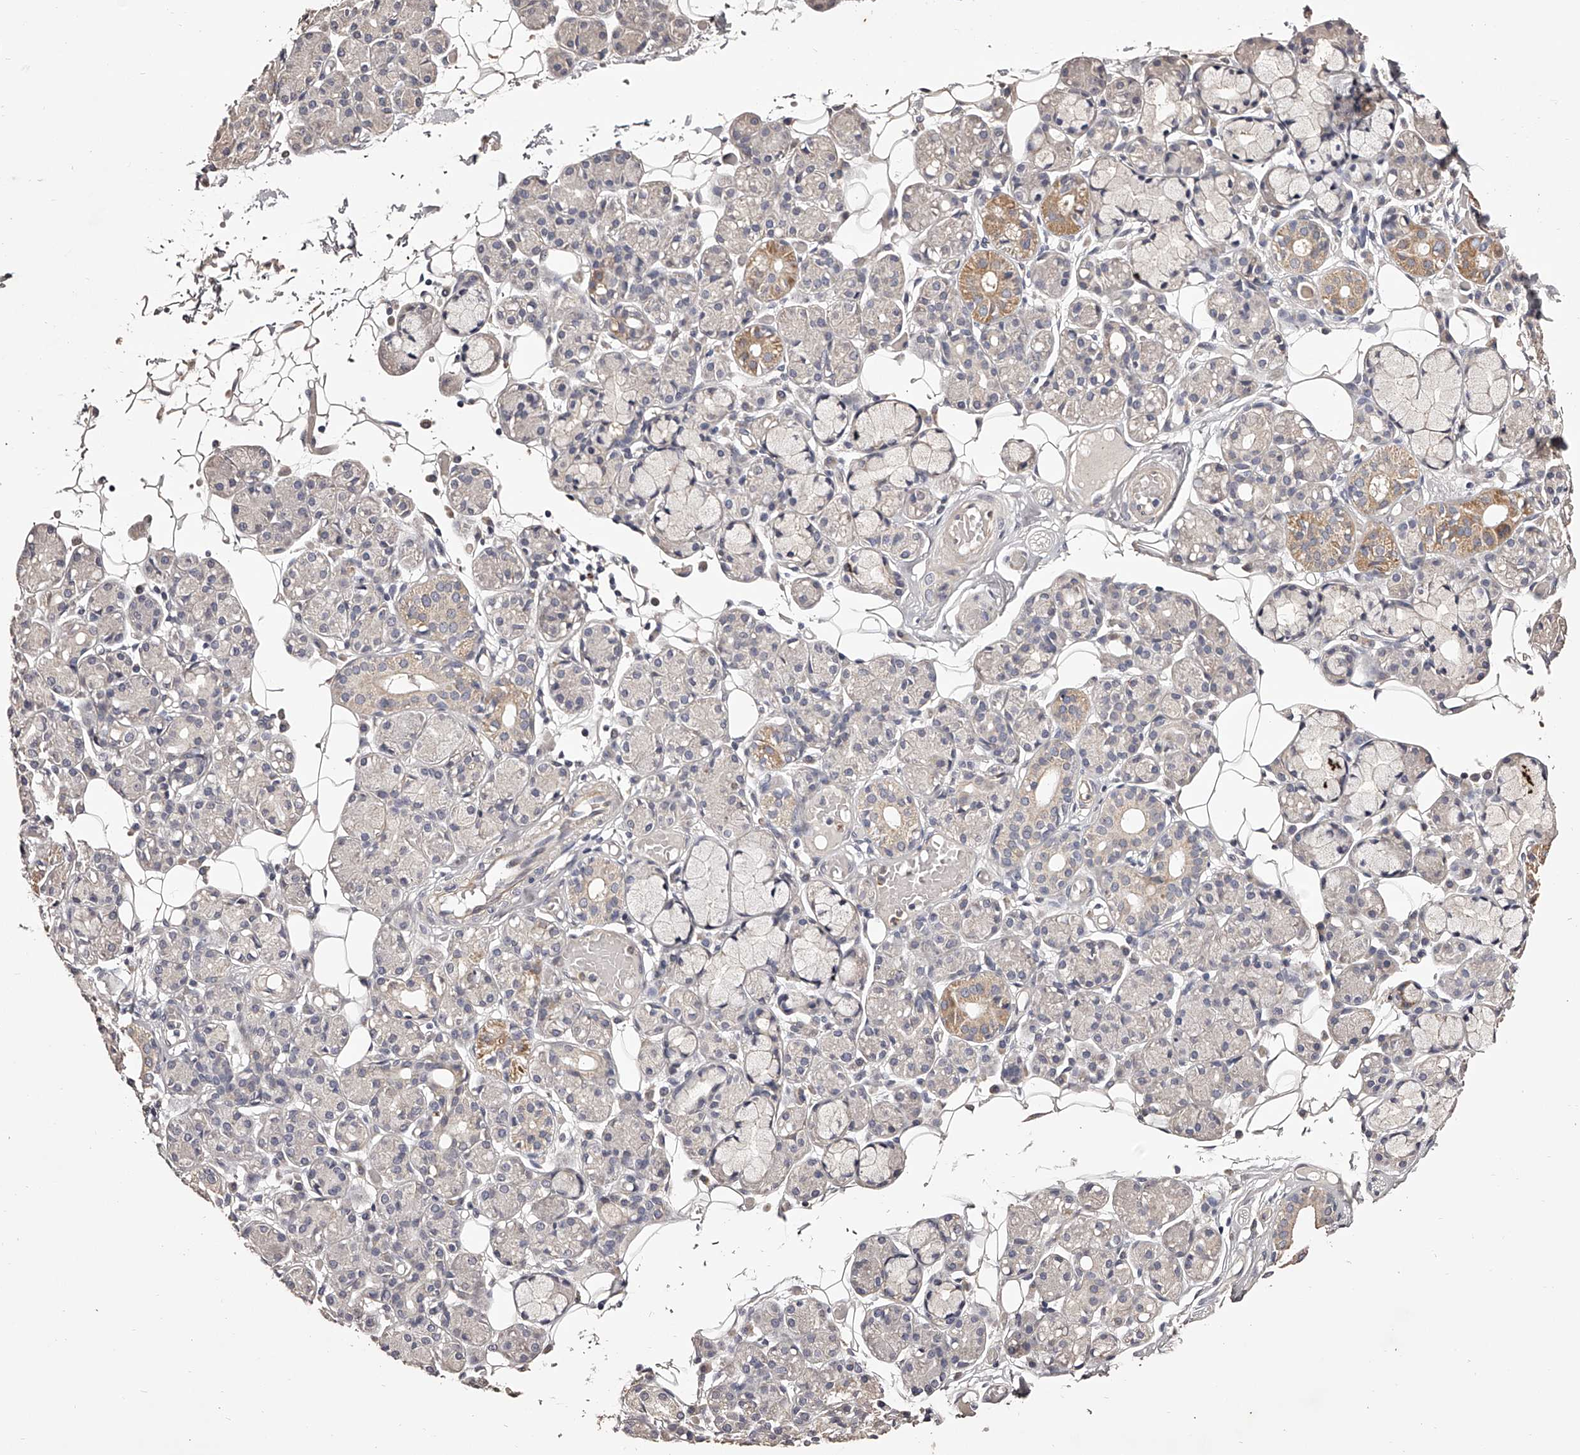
{"staining": {"intensity": "moderate", "quantity": "<25%", "location": "cytoplasmic/membranous"}, "tissue": "salivary gland", "cell_type": "Glandular cells", "image_type": "normal", "snomed": [{"axis": "morphology", "description": "Normal tissue, NOS"}, {"axis": "topography", "description": "Salivary gland"}], "caption": "Protein expression analysis of benign human salivary gland reveals moderate cytoplasmic/membranous expression in approximately <25% of glandular cells. Nuclei are stained in blue.", "gene": "ODF2L", "patient": {"sex": "male", "age": 63}}